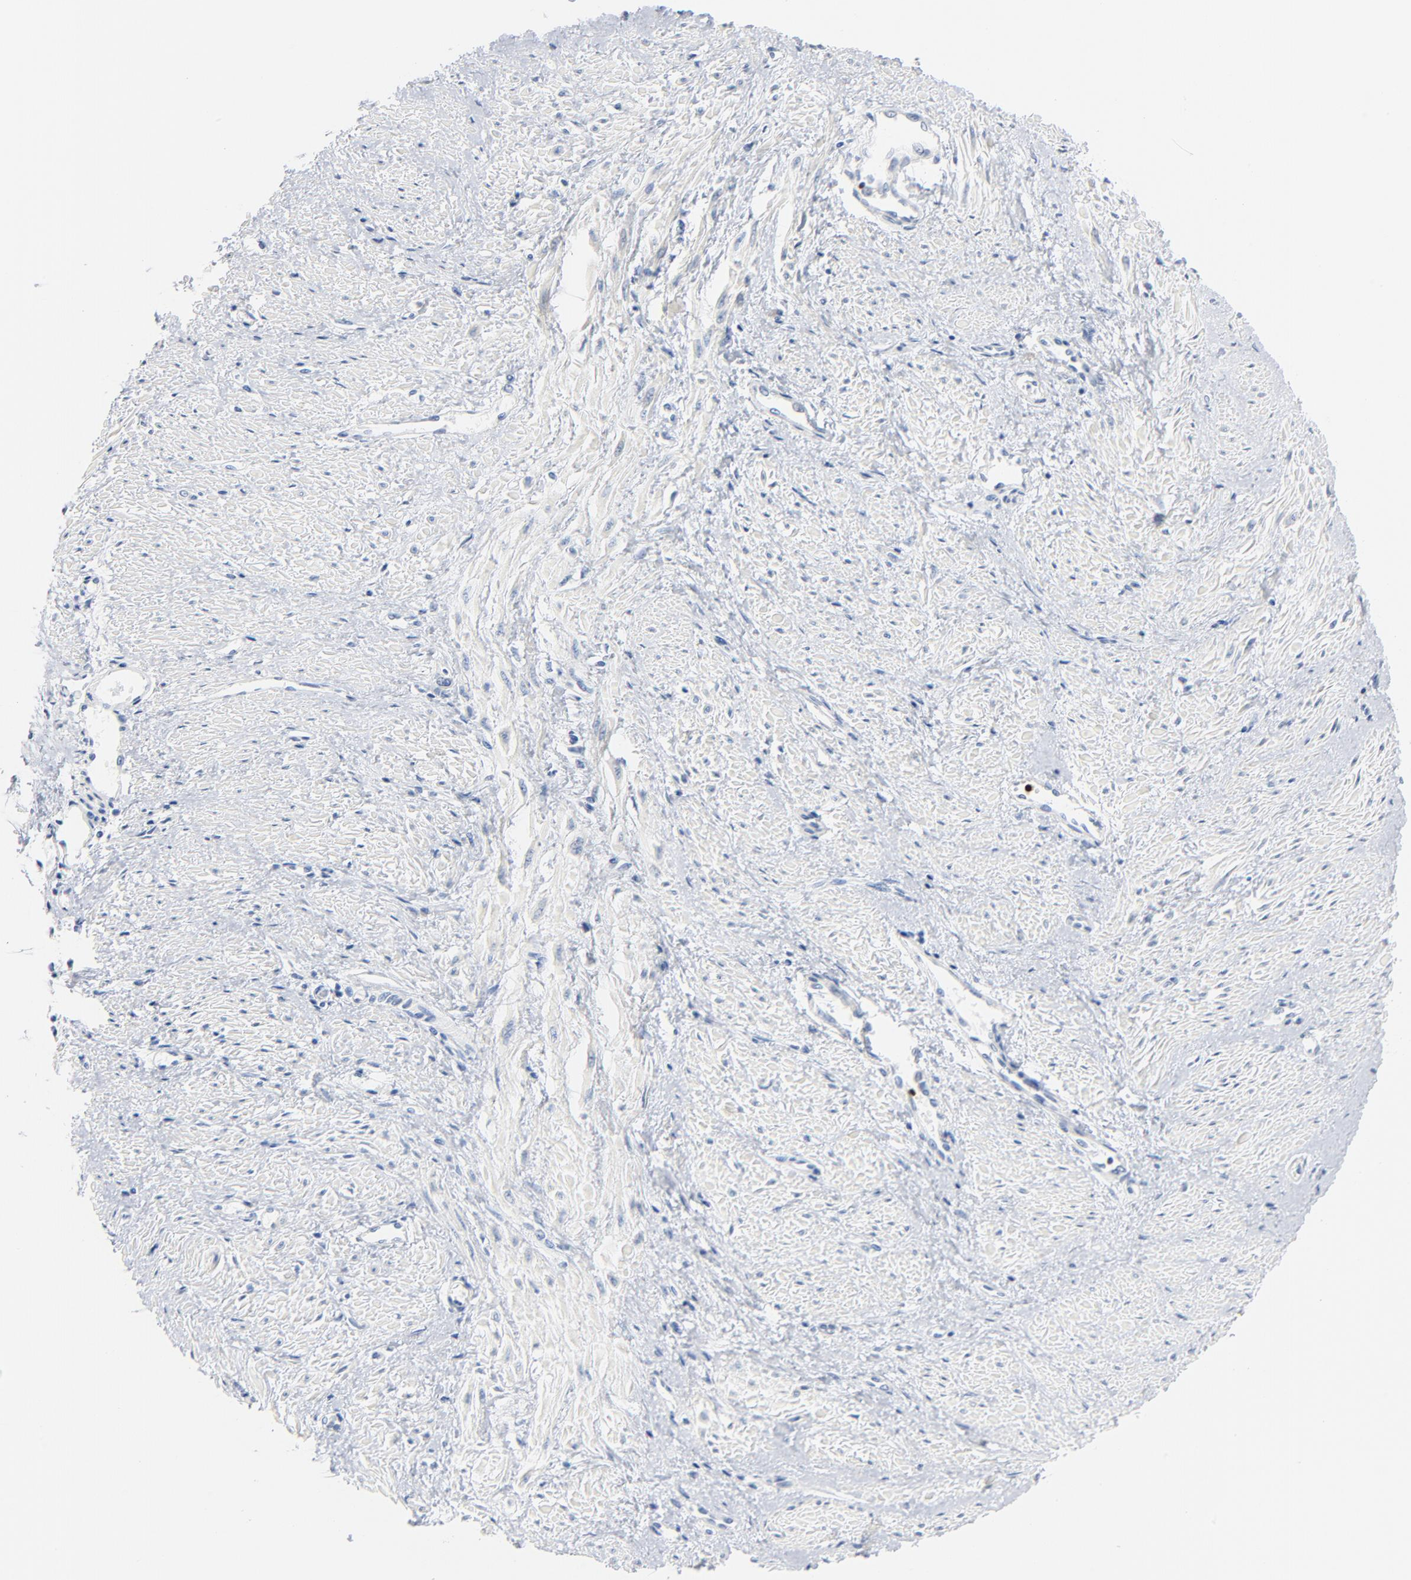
{"staining": {"intensity": "negative", "quantity": "none", "location": "none"}, "tissue": "smooth muscle", "cell_type": "Smooth muscle cells", "image_type": "normal", "snomed": [{"axis": "morphology", "description": "Normal tissue, NOS"}, {"axis": "topography", "description": "Smooth muscle"}, {"axis": "topography", "description": "Uterus"}], "caption": "Immunohistochemistry of benign smooth muscle shows no staining in smooth muscle cells.", "gene": "GZMB", "patient": {"sex": "female", "age": 39}}